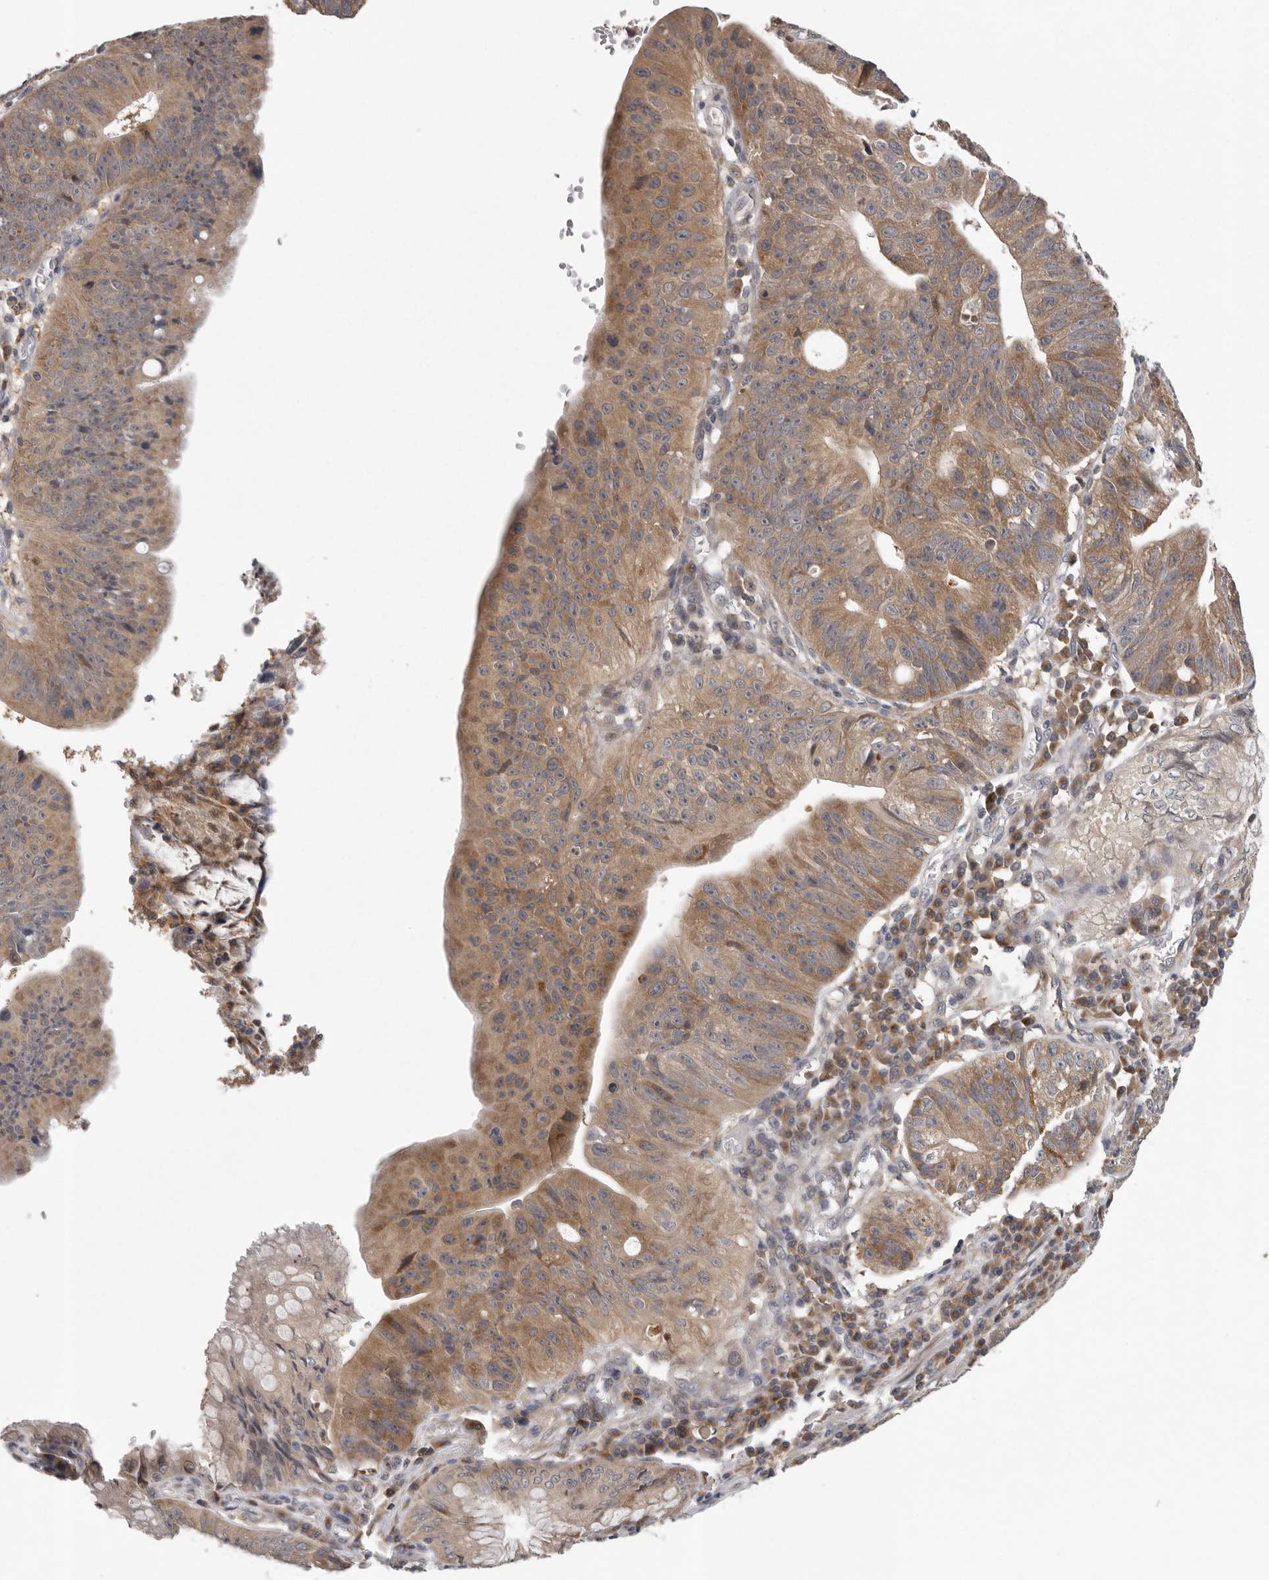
{"staining": {"intensity": "moderate", "quantity": ">75%", "location": "cytoplasmic/membranous"}, "tissue": "stomach cancer", "cell_type": "Tumor cells", "image_type": "cancer", "snomed": [{"axis": "morphology", "description": "Adenocarcinoma, NOS"}, {"axis": "topography", "description": "Stomach"}], "caption": "There is medium levels of moderate cytoplasmic/membranous positivity in tumor cells of stomach cancer (adenocarcinoma), as demonstrated by immunohistochemical staining (brown color).", "gene": "RALGPS2", "patient": {"sex": "male", "age": 59}}